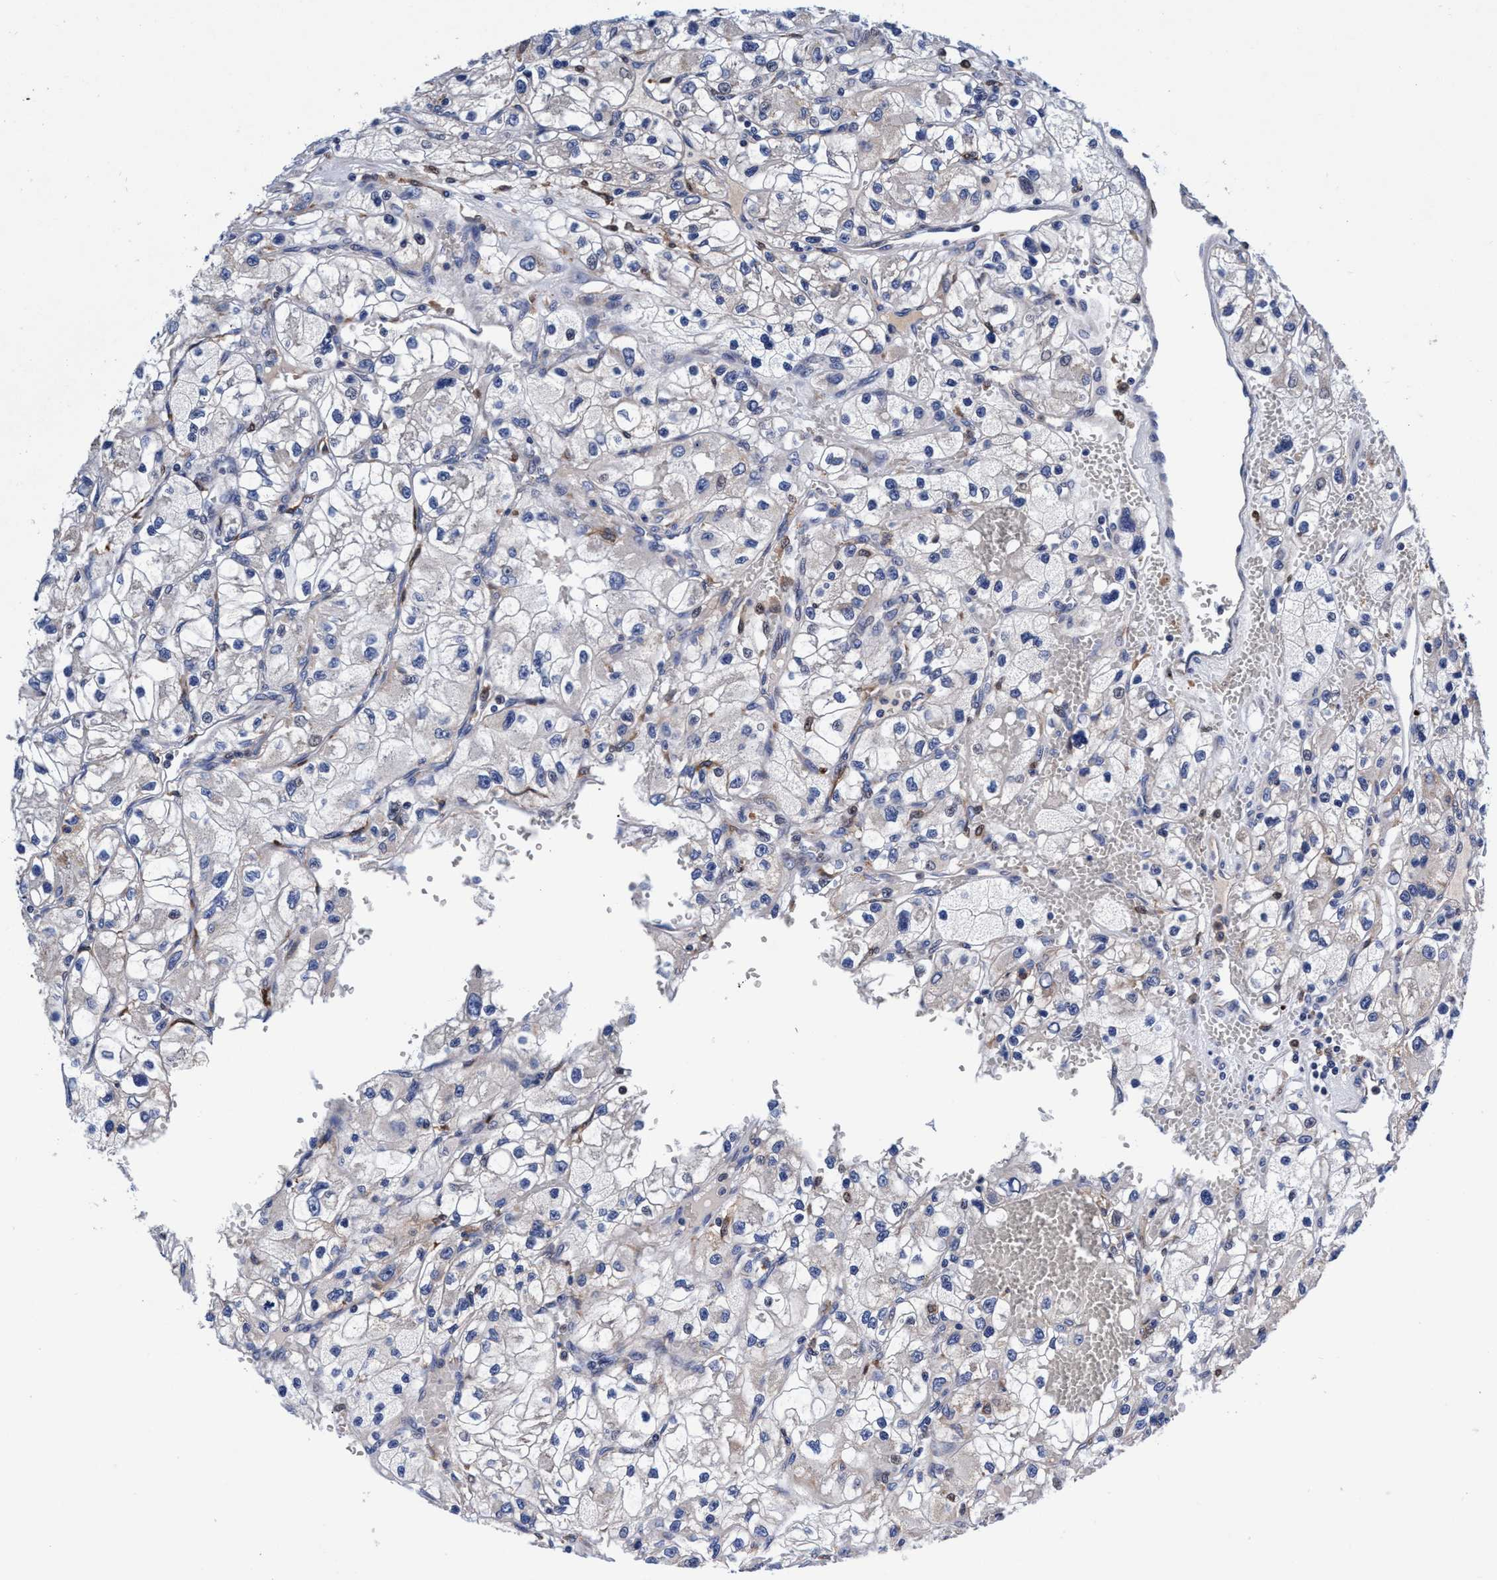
{"staining": {"intensity": "negative", "quantity": "none", "location": "none"}, "tissue": "renal cancer", "cell_type": "Tumor cells", "image_type": "cancer", "snomed": [{"axis": "morphology", "description": "Adenocarcinoma, NOS"}, {"axis": "topography", "description": "Kidney"}], "caption": "The IHC micrograph has no significant expression in tumor cells of renal adenocarcinoma tissue. Nuclei are stained in blue.", "gene": "UBALD2", "patient": {"sex": "female", "age": 57}}